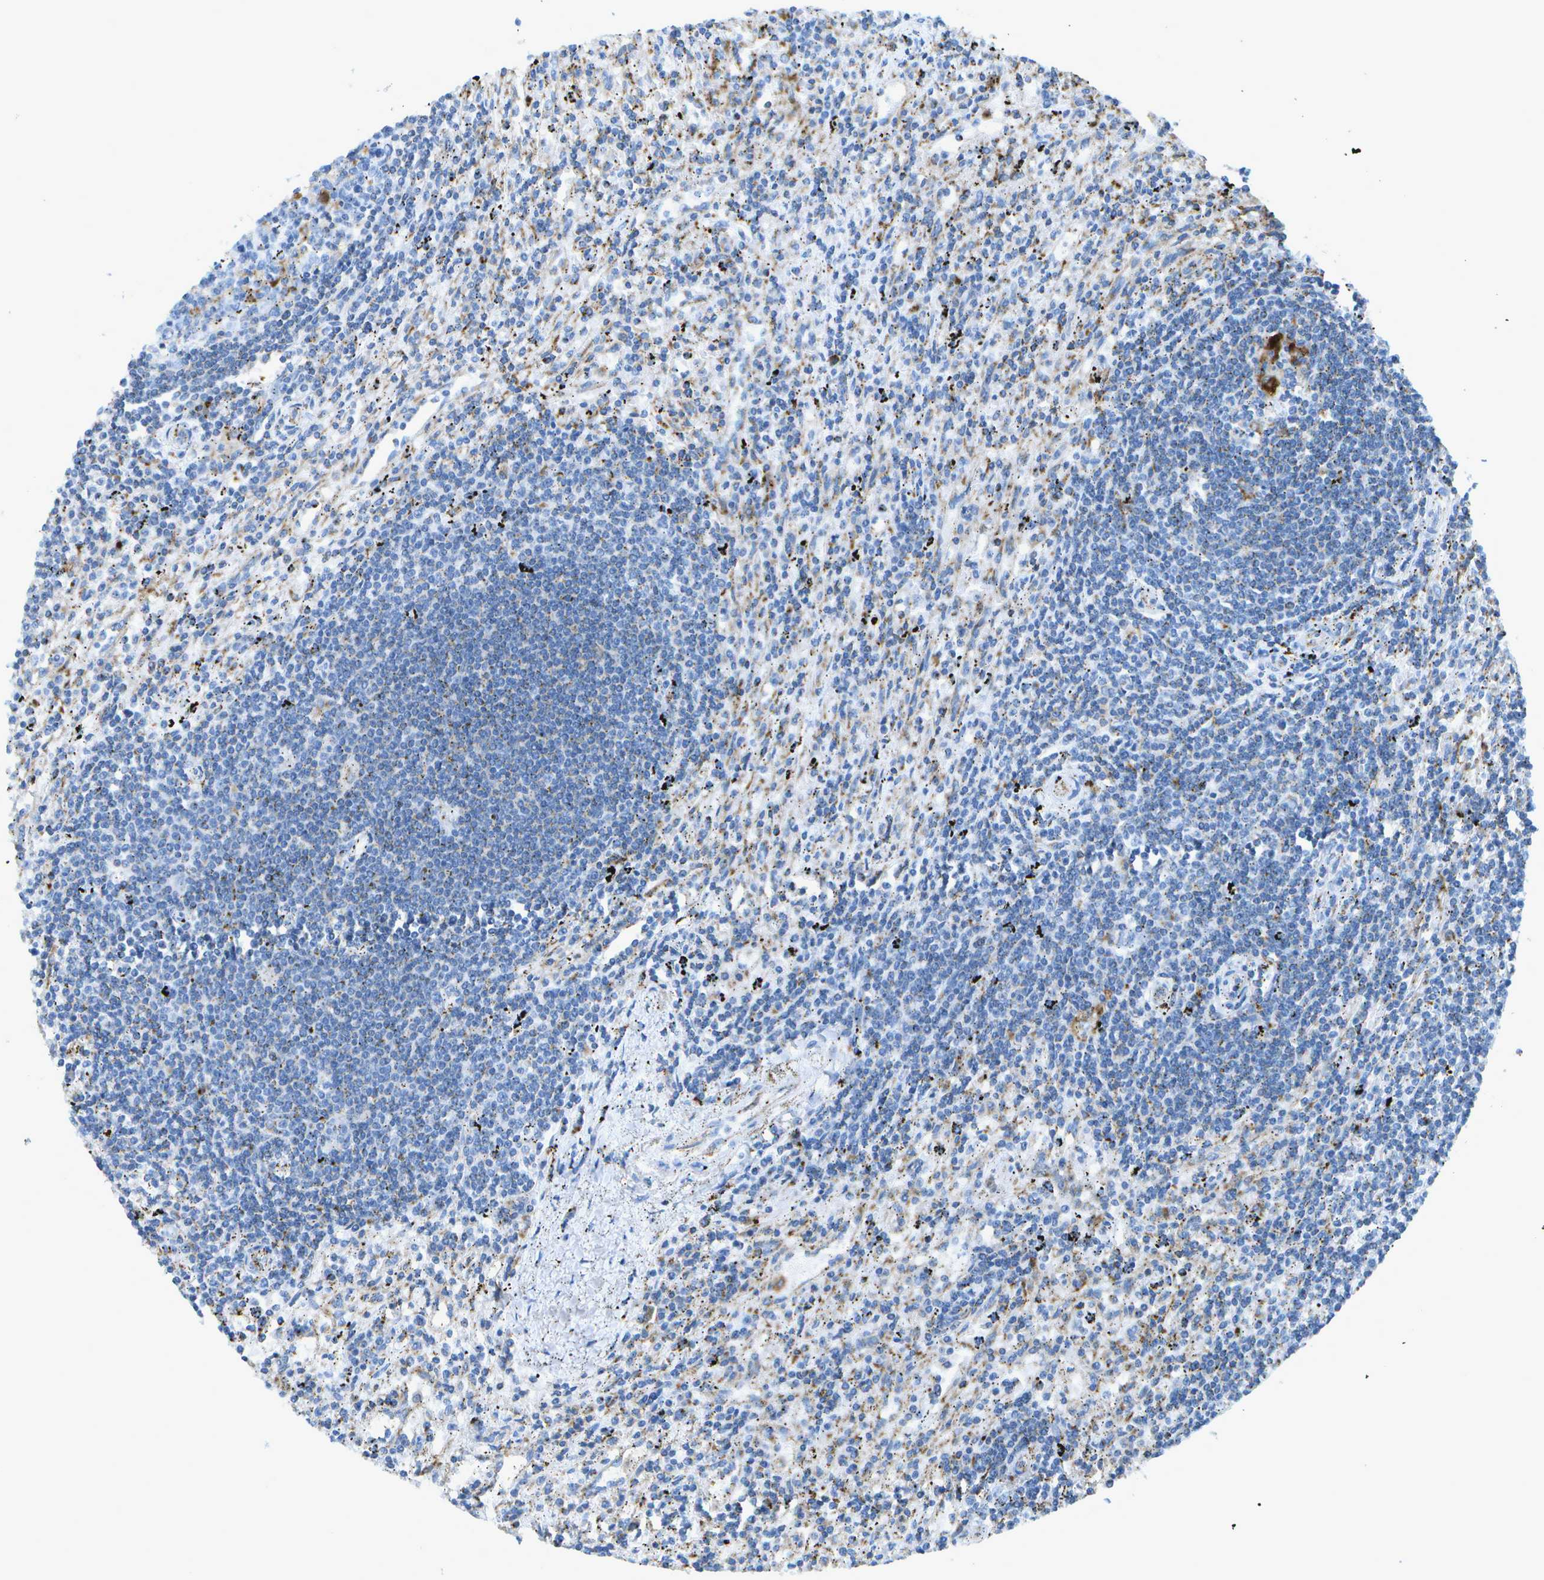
{"staining": {"intensity": "weak", "quantity": "<25%", "location": "cytoplasmic/membranous"}, "tissue": "lymphoma", "cell_type": "Tumor cells", "image_type": "cancer", "snomed": [{"axis": "morphology", "description": "Malignant lymphoma, non-Hodgkin's type, Low grade"}, {"axis": "topography", "description": "Spleen"}], "caption": "Lymphoma was stained to show a protein in brown. There is no significant staining in tumor cells. (Brightfield microscopy of DAB immunohistochemistry at high magnification).", "gene": "PRCP", "patient": {"sex": "male", "age": 76}}